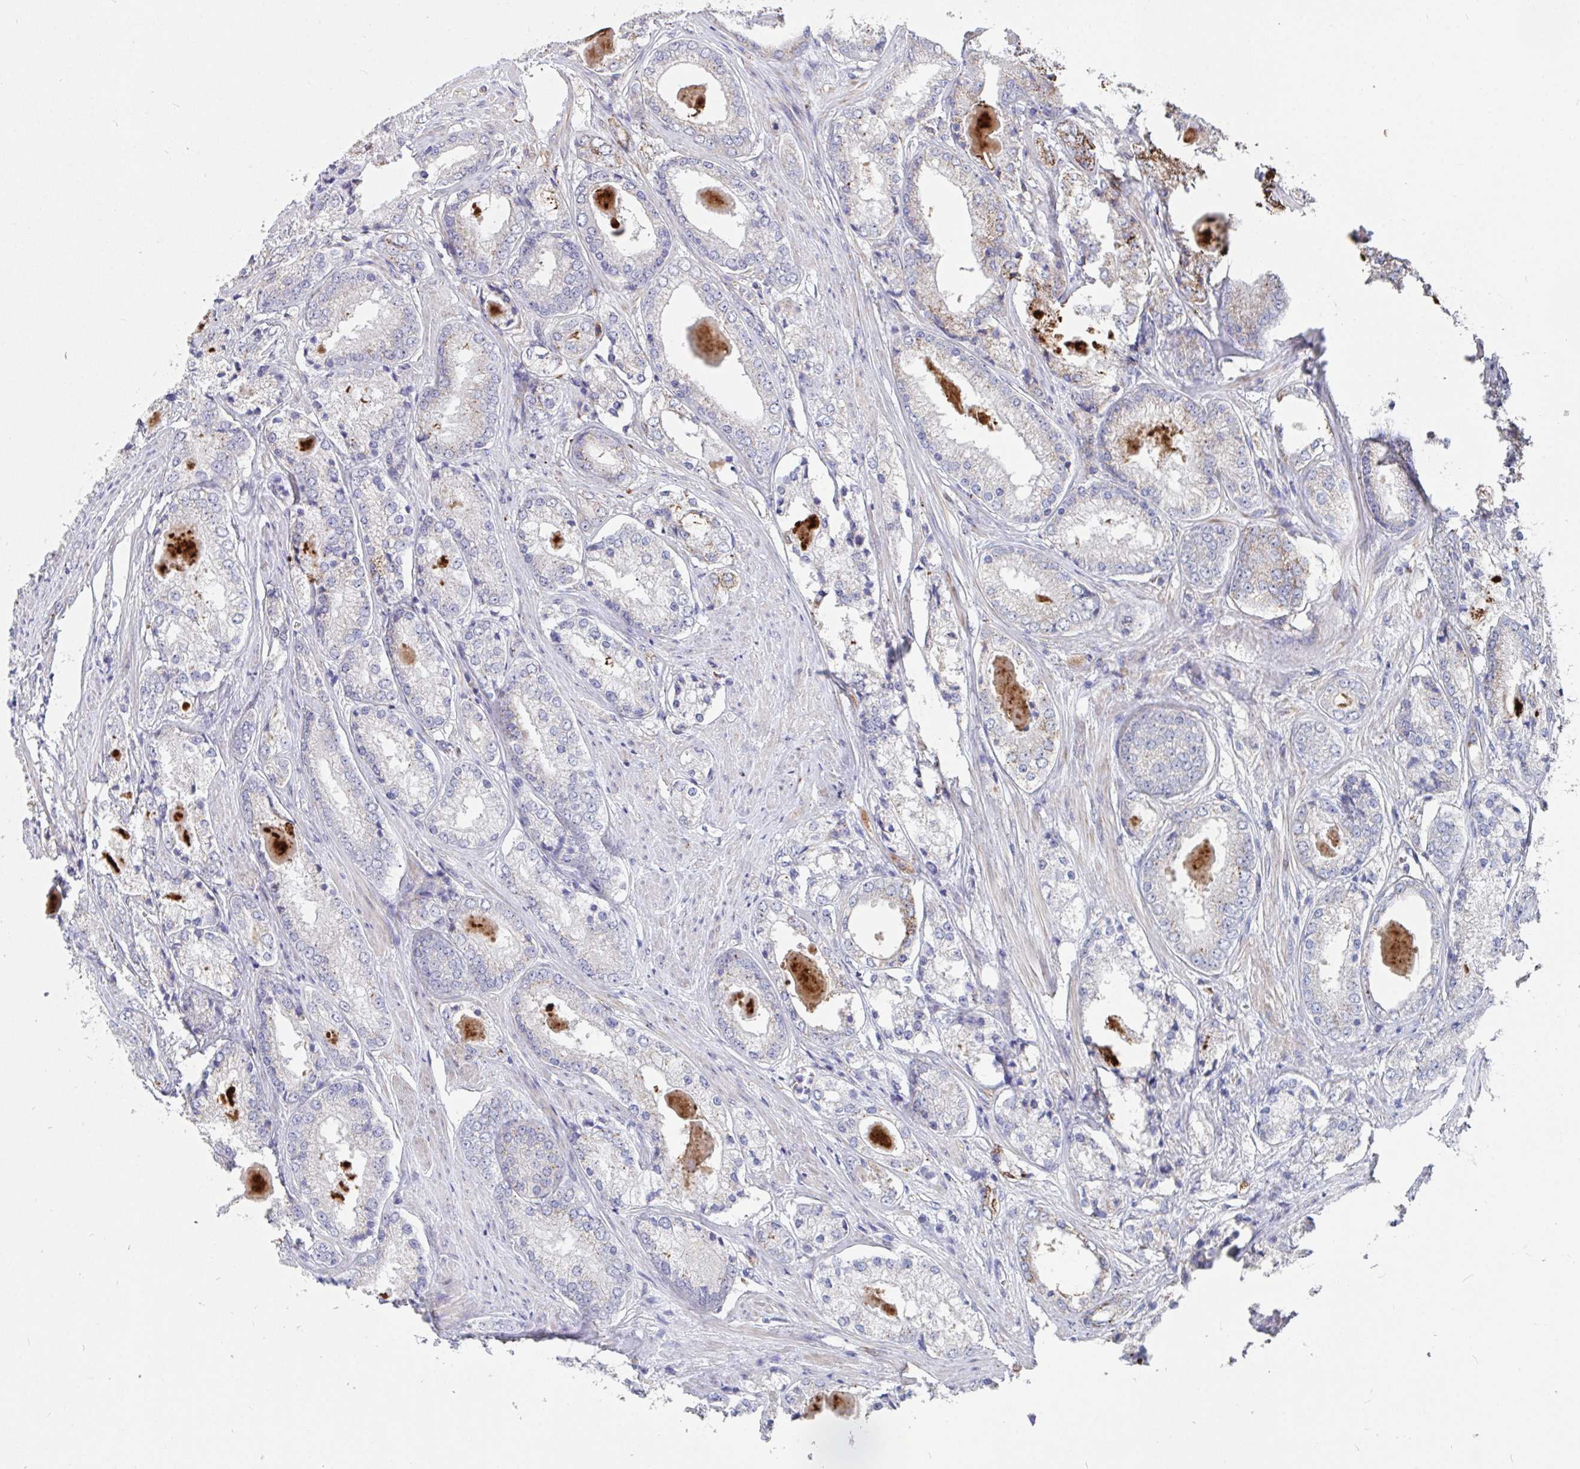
{"staining": {"intensity": "strong", "quantity": "<25%", "location": "cytoplasmic/membranous"}, "tissue": "prostate cancer", "cell_type": "Tumor cells", "image_type": "cancer", "snomed": [{"axis": "morphology", "description": "Adenocarcinoma, NOS"}, {"axis": "morphology", "description": "Adenocarcinoma, Low grade"}, {"axis": "topography", "description": "Prostate"}], "caption": "Approximately <25% of tumor cells in human adenocarcinoma (prostate) reveal strong cytoplasmic/membranous protein positivity as visualized by brown immunohistochemical staining.", "gene": "FAM156B", "patient": {"sex": "male", "age": 68}}